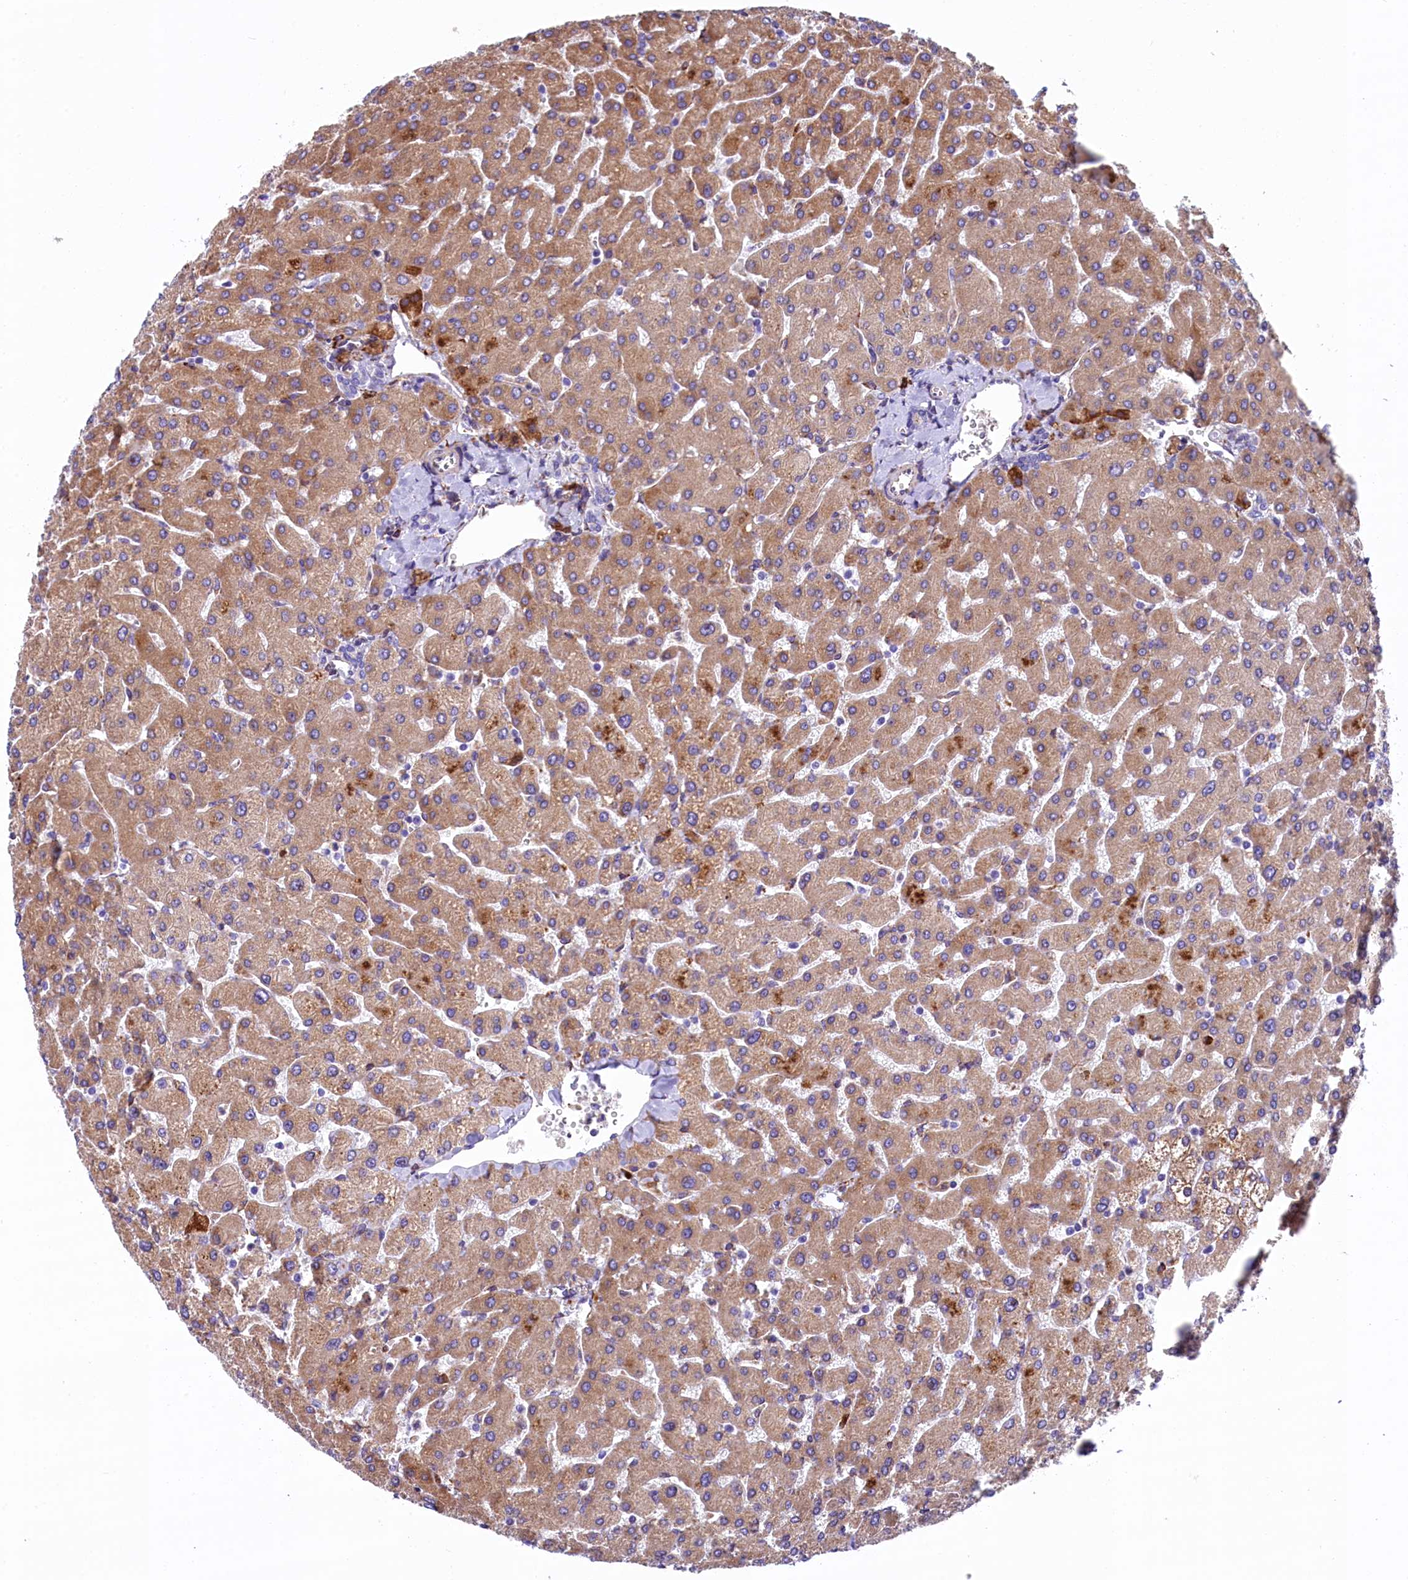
{"staining": {"intensity": "negative", "quantity": "none", "location": "none"}, "tissue": "liver", "cell_type": "Cholangiocytes", "image_type": "normal", "snomed": [{"axis": "morphology", "description": "Normal tissue, NOS"}, {"axis": "topography", "description": "Liver"}], "caption": "Immunohistochemical staining of unremarkable human liver exhibits no significant expression in cholangiocytes. (Immunohistochemistry (ihc), brightfield microscopy, high magnification).", "gene": "CMTR2", "patient": {"sex": "male", "age": 55}}